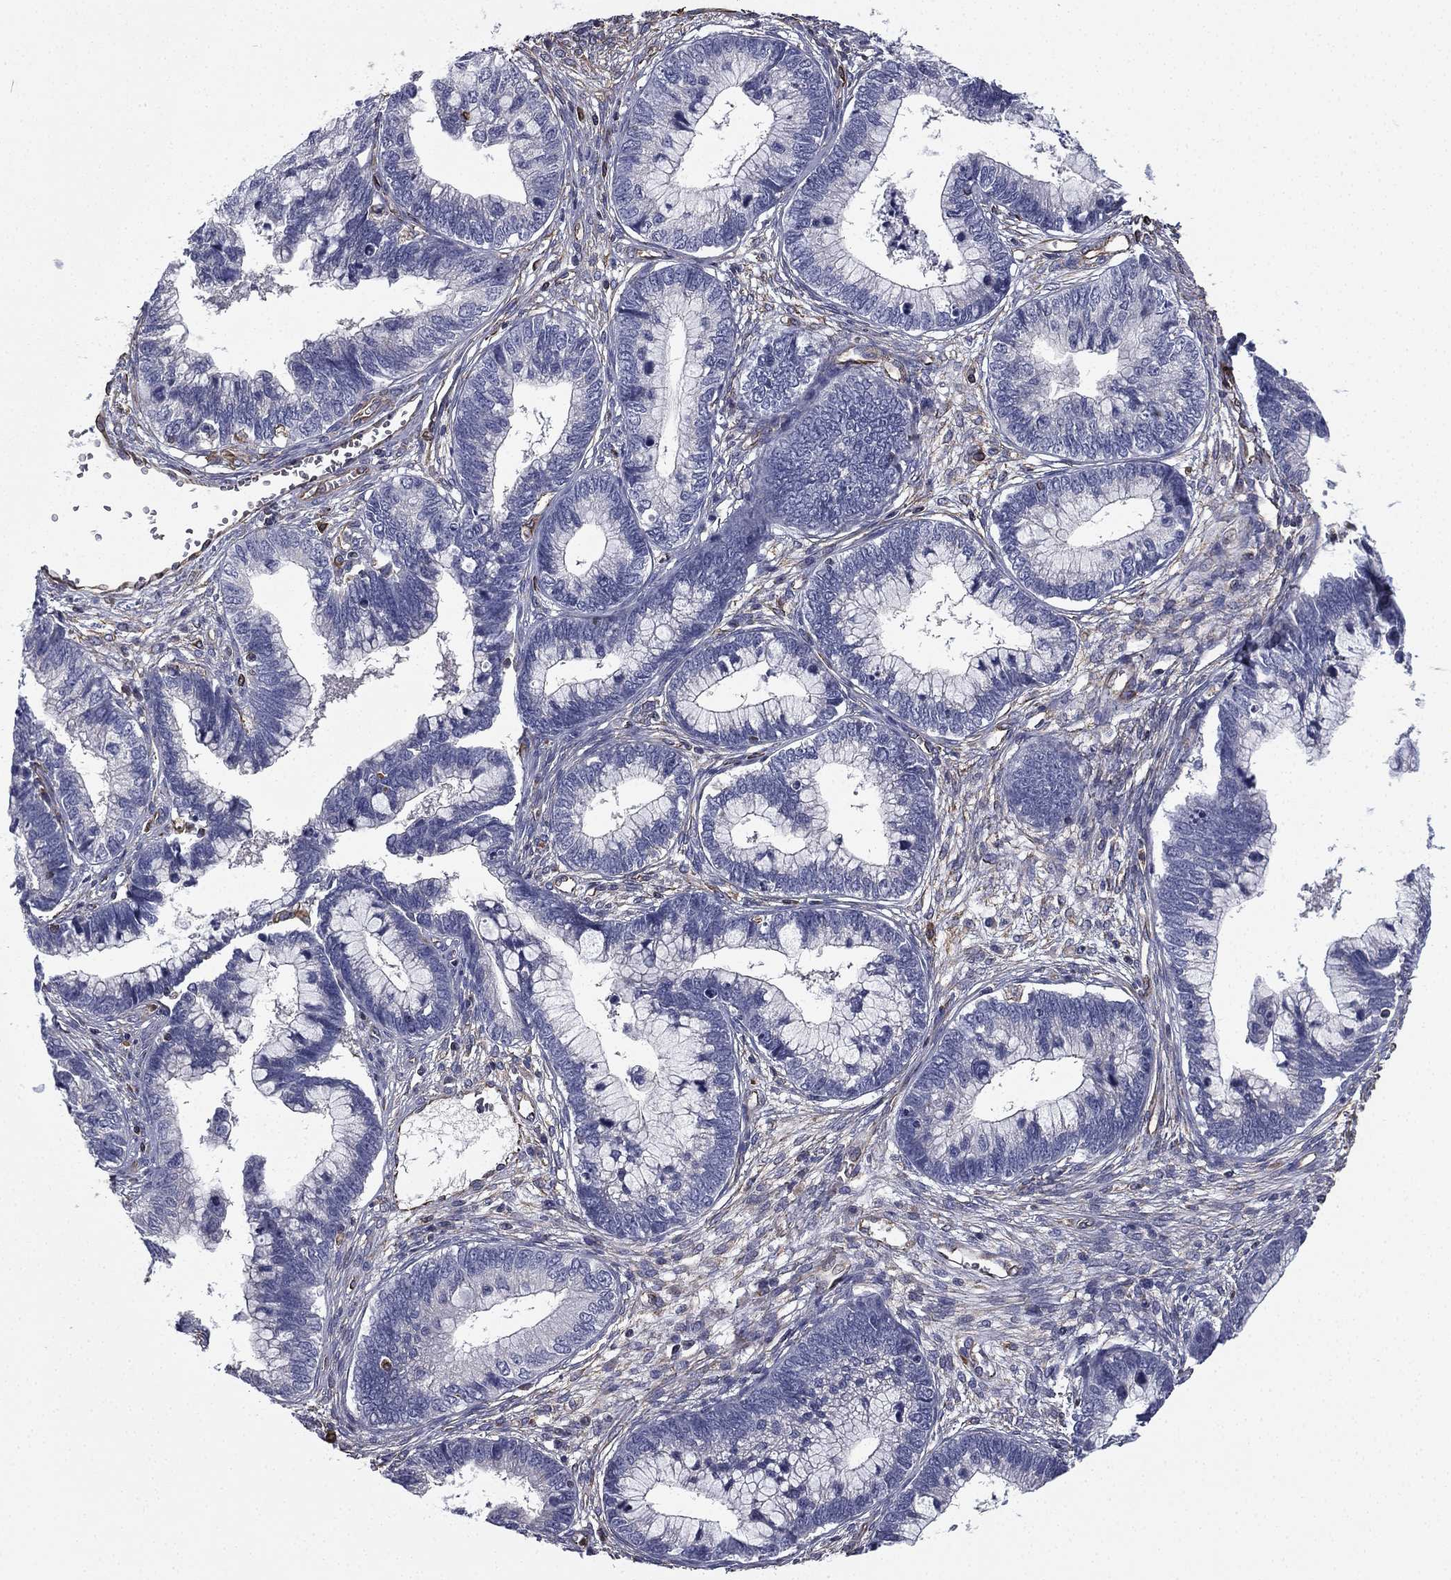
{"staining": {"intensity": "negative", "quantity": "none", "location": "none"}, "tissue": "cervical cancer", "cell_type": "Tumor cells", "image_type": "cancer", "snomed": [{"axis": "morphology", "description": "Adenocarcinoma, NOS"}, {"axis": "topography", "description": "Cervix"}], "caption": "High power microscopy photomicrograph of an immunohistochemistry (IHC) histopathology image of cervical cancer, revealing no significant positivity in tumor cells.", "gene": "SCUBE1", "patient": {"sex": "female", "age": 44}}